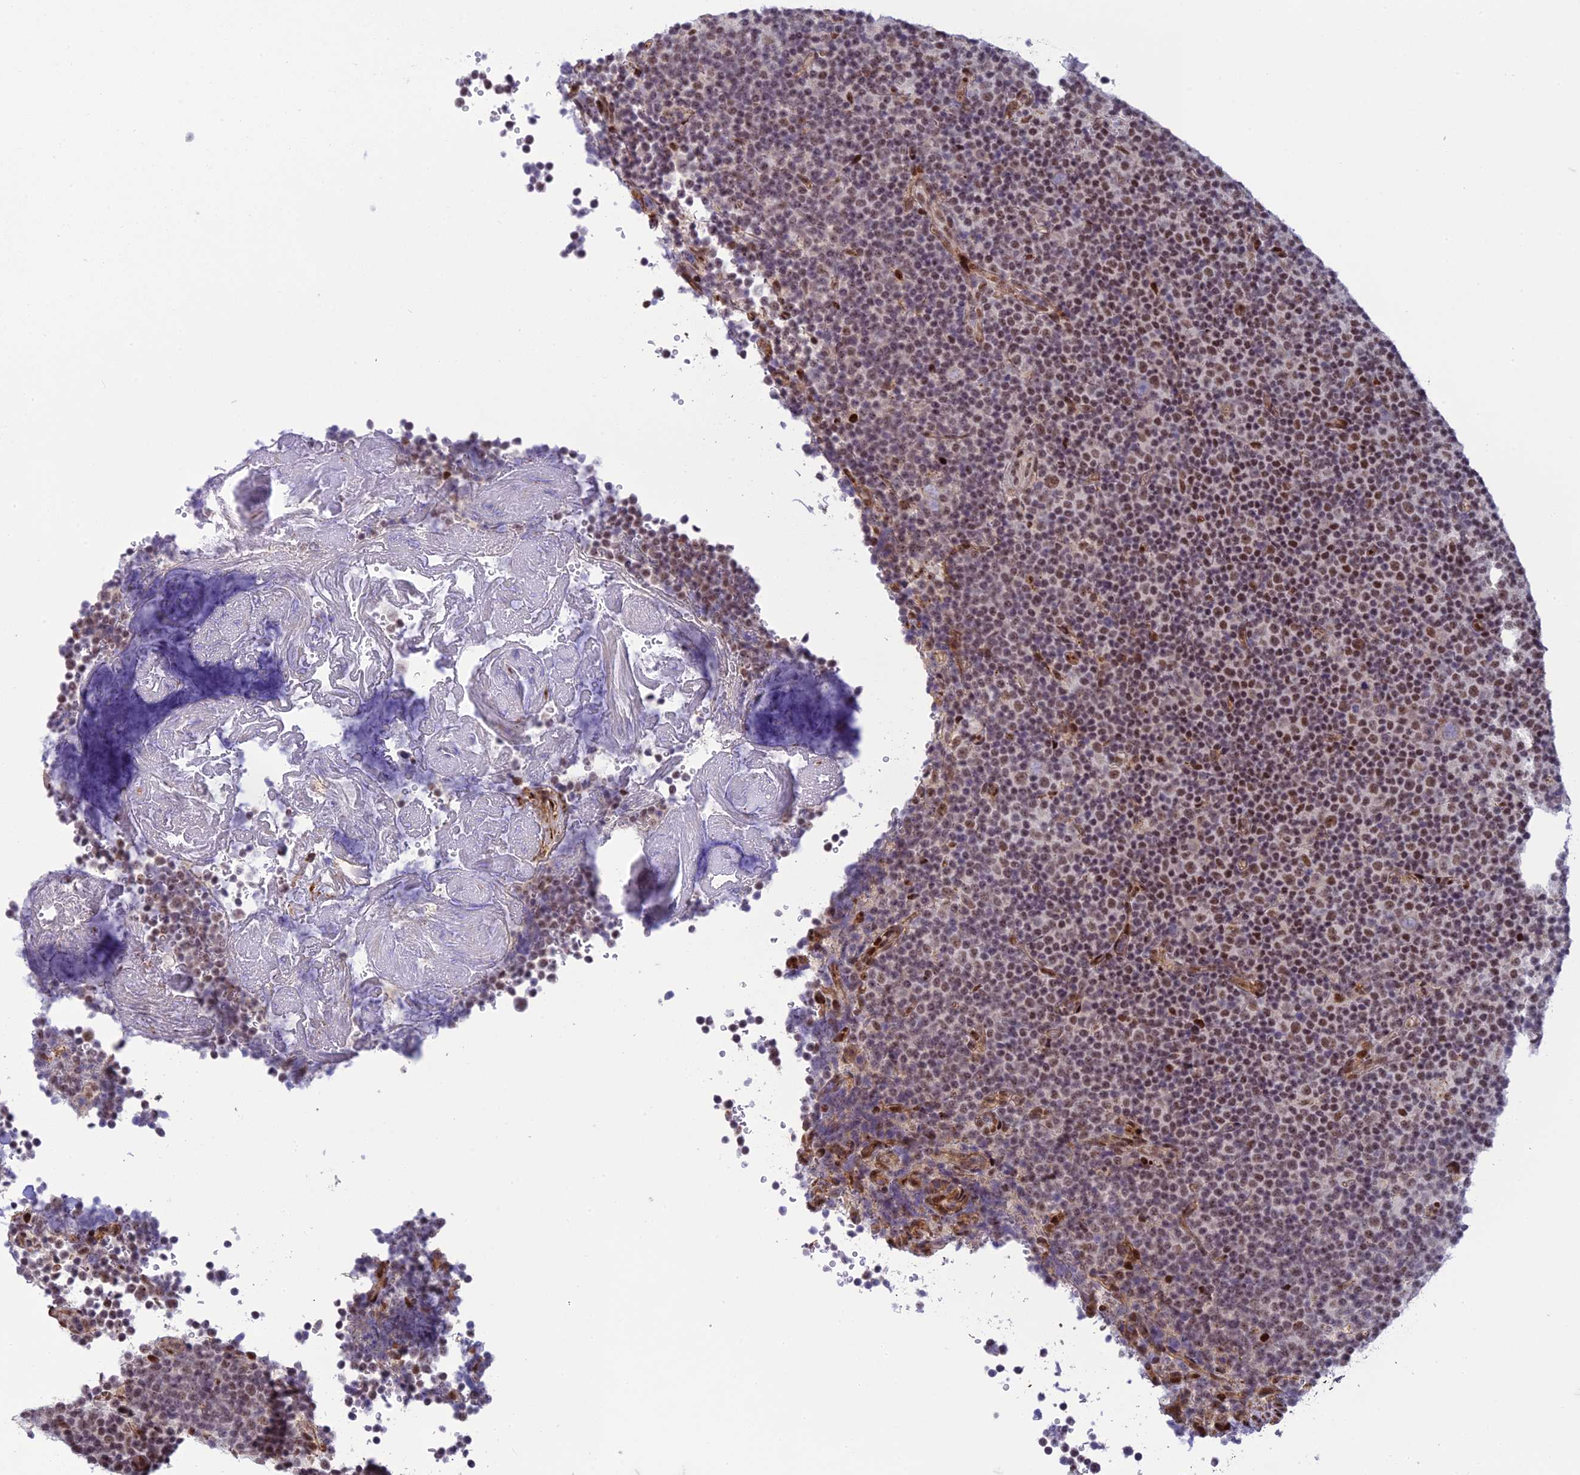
{"staining": {"intensity": "moderate", "quantity": ">75%", "location": "nuclear"}, "tissue": "lymphoma", "cell_type": "Tumor cells", "image_type": "cancer", "snomed": [{"axis": "morphology", "description": "Malignant lymphoma, non-Hodgkin's type, Low grade"}, {"axis": "topography", "description": "Lymph node"}], "caption": "Immunohistochemistry staining of lymphoma, which exhibits medium levels of moderate nuclear positivity in approximately >75% of tumor cells indicating moderate nuclear protein staining. The staining was performed using DAB (brown) for protein detection and nuclei were counterstained in hematoxylin (blue).", "gene": "RANBP3", "patient": {"sex": "female", "age": 67}}